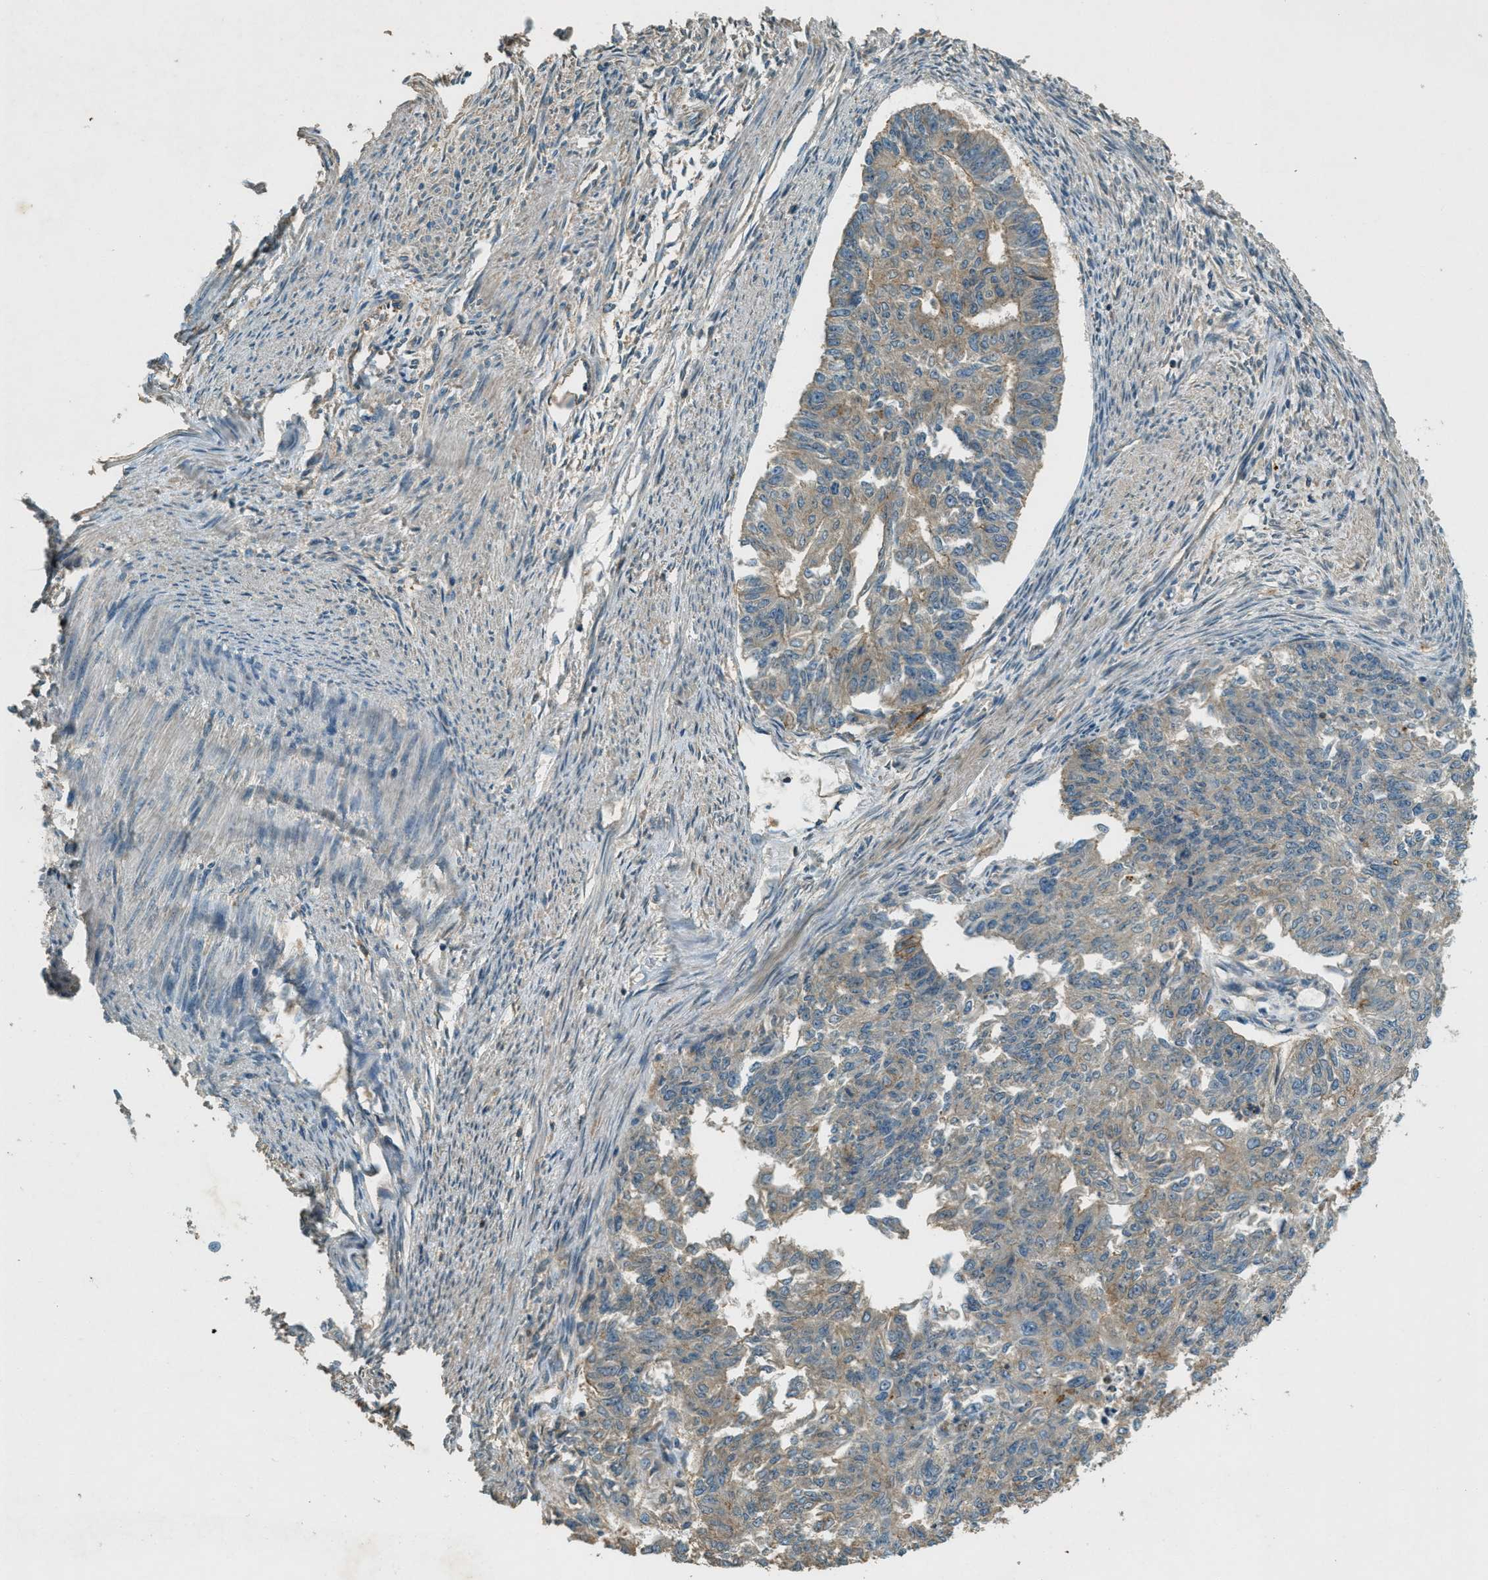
{"staining": {"intensity": "moderate", "quantity": "25%-75%", "location": "cytoplasmic/membranous"}, "tissue": "endometrial cancer", "cell_type": "Tumor cells", "image_type": "cancer", "snomed": [{"axis": "morphology", "description": "Adenocarcinoma, NOS"}, {"axis": "topography", "description": "Endometrium"}], "caption": "Protein staining displays moderate cytoplasmic/membranous positivity in approximately 25%-75% of tumor cells in endometrial adenocarcinoma.", "gene": "NUDT4", "patient": {"sex": "female", "age": 32}}